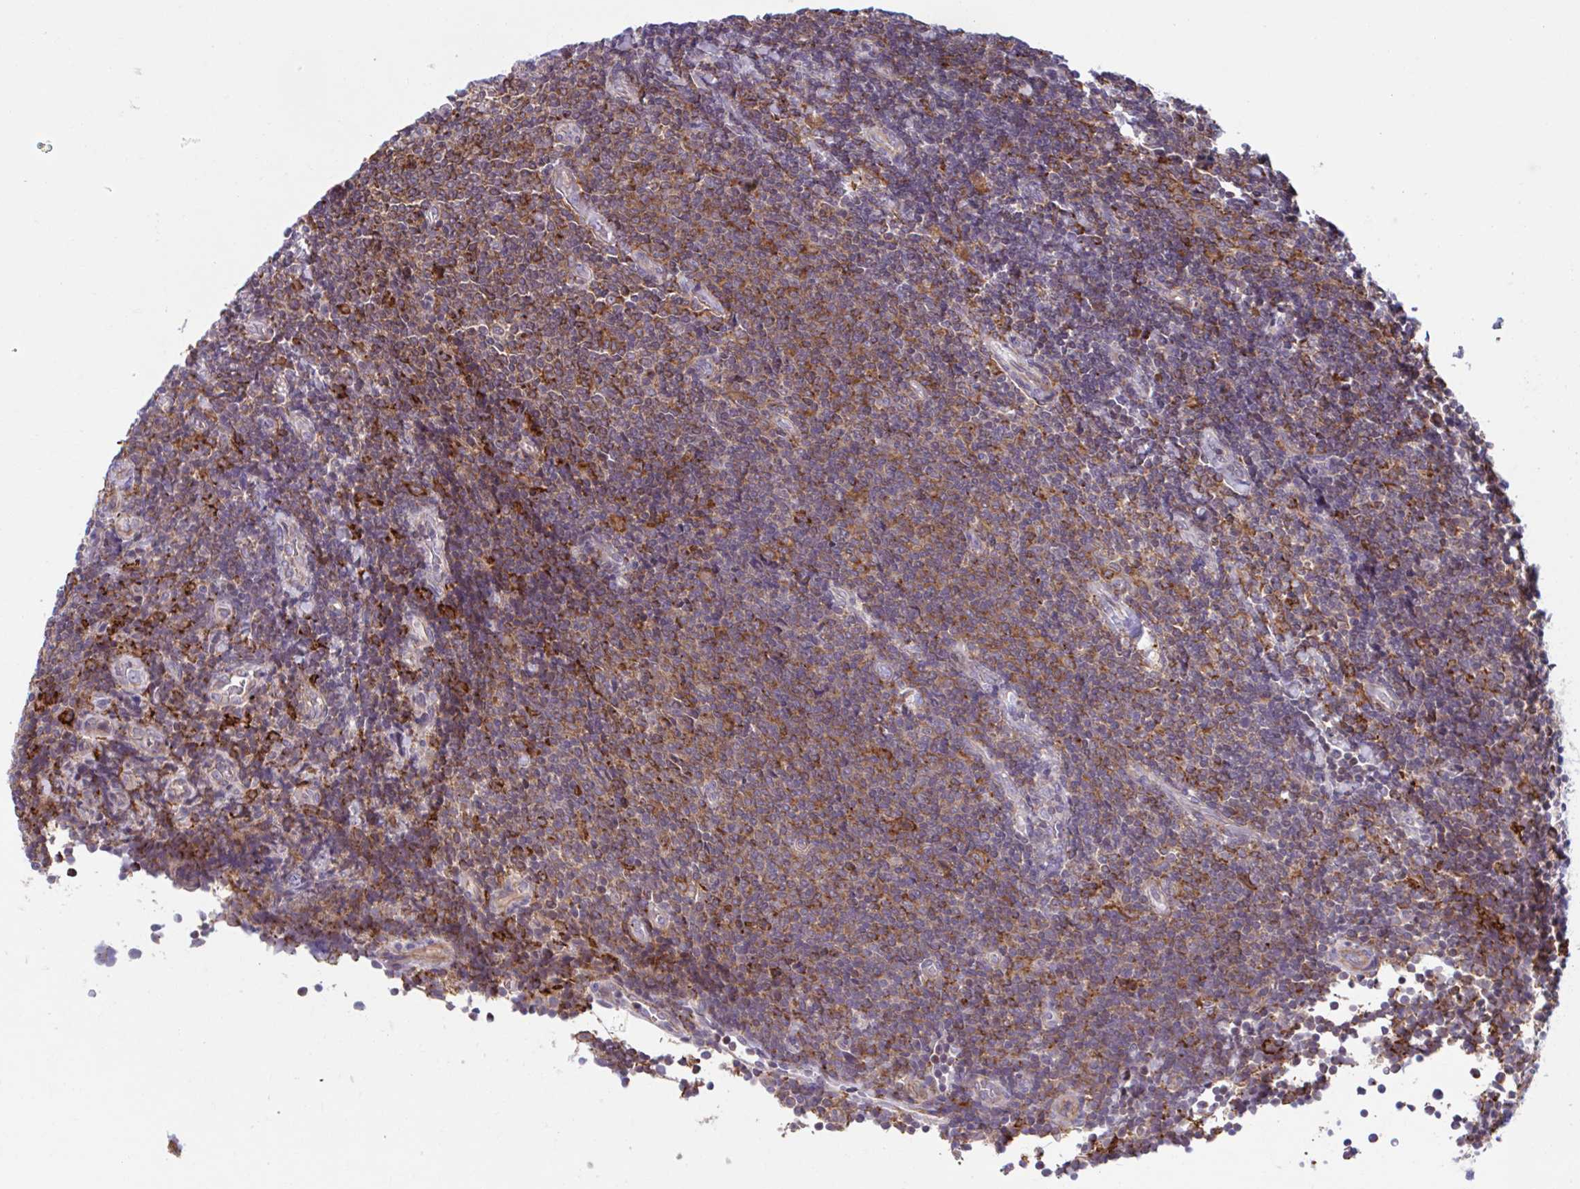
{"staining": {"intensity": "moderate", "quantity": ">75%", "location": "cytoplasmic/membranous"}, "tissue": "lymphoma", "cell_type": "Tumor cells", "image_type": "cancer", "snomed": [{"axis": "morphology", "description": "Malignant lymphoma, non-Hodgkin's type, Low grade"}, {"axis": "topography", "description": "Lymph node"}], "caption": "An image showing moderate cytoplasmic/membranous positivity in approximately >75% of tumor cells in lymphoma, as visualized by brown immunohistochemical staining.", "gene": "ADAT3", "patient": {"sex": "male", "age": 52}}